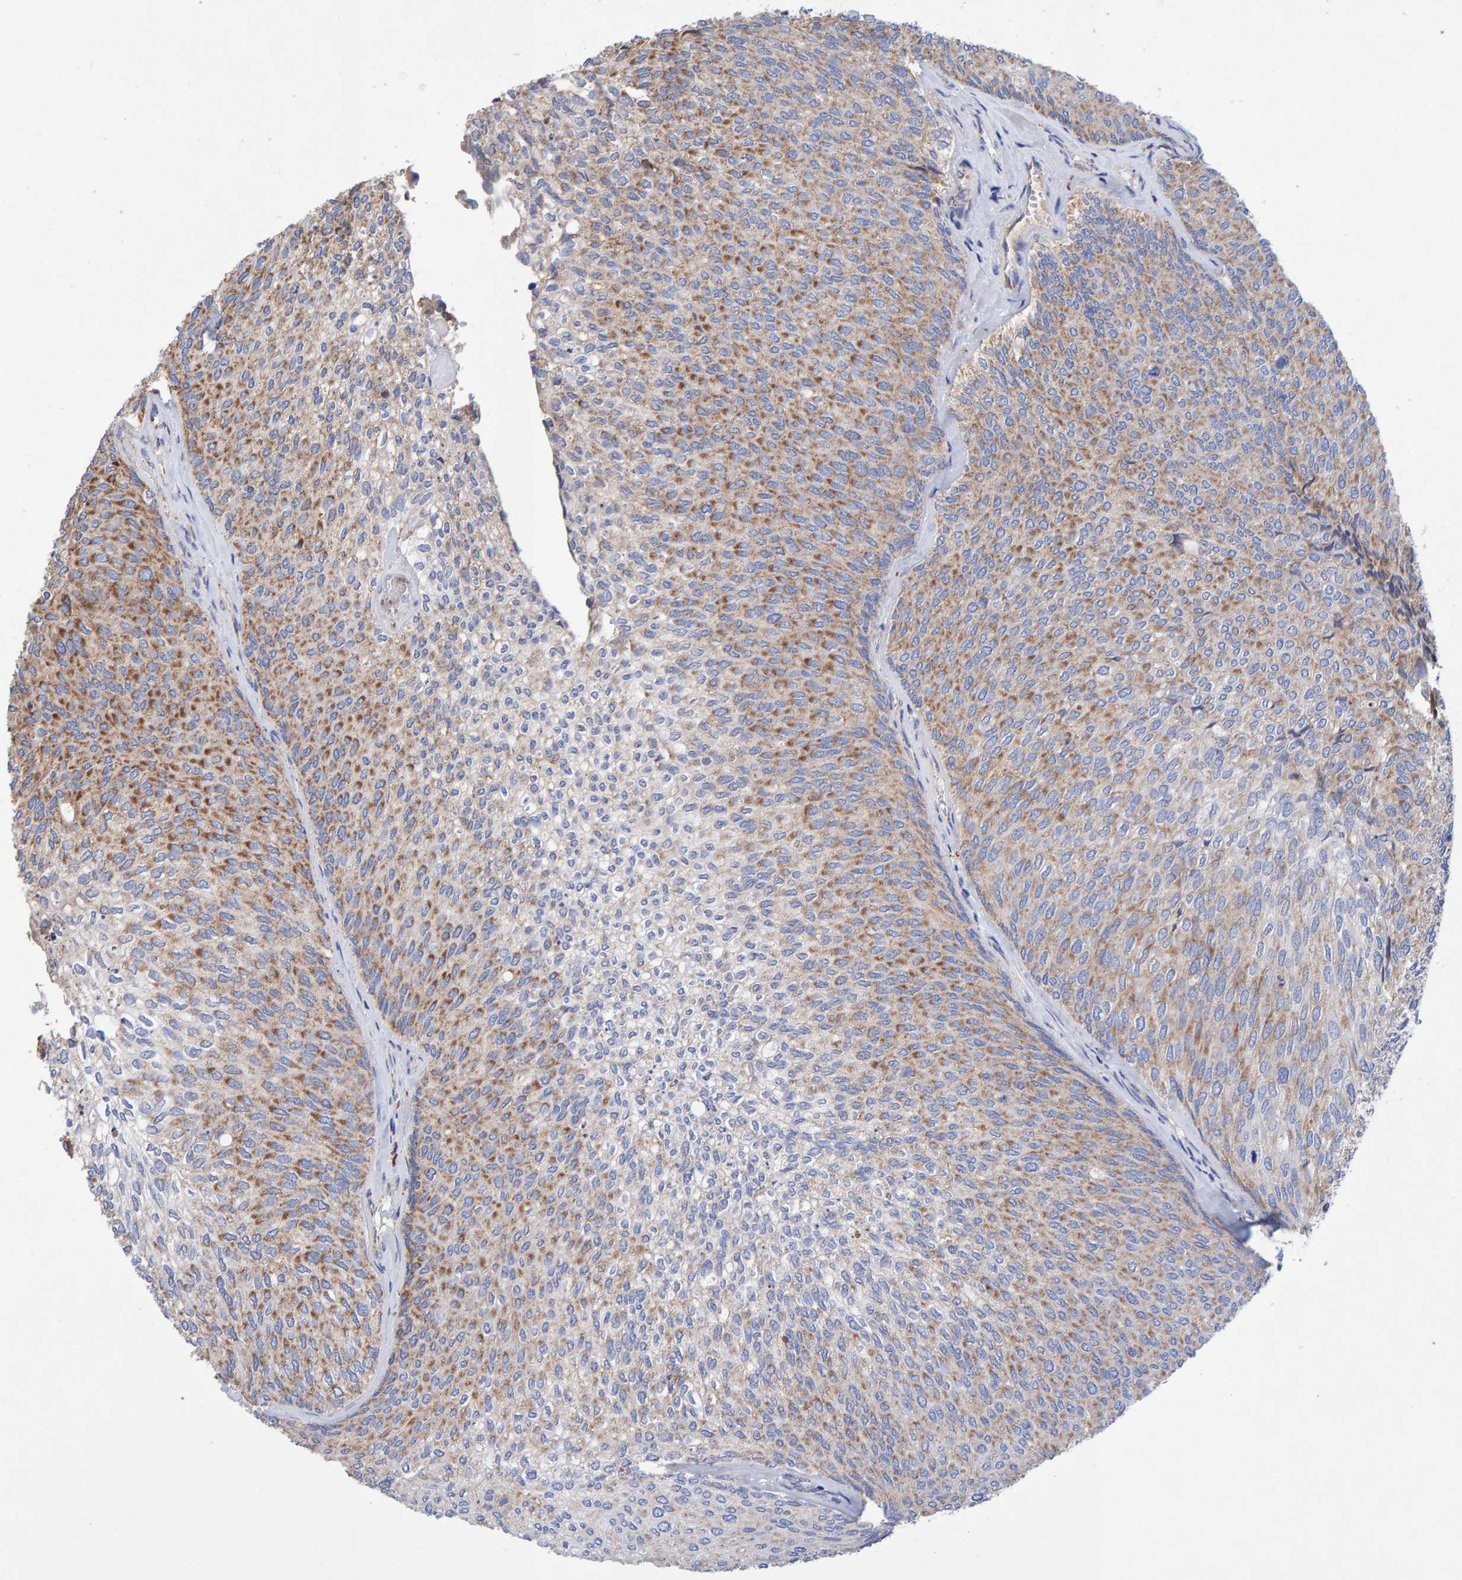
{"staining": {"intensity": "moderate", "quantity": "25%-75%", "location": "cytoplasmic/membranous"}, "tissue": "urothelial cancer", "cell_type": "Tumor cells", "image_type": "cancer", "snomed": [{"axis": "morphology", "description": "Urothelial carcinoma, Low grade"}, {"axis": "topography", "description": "Urinary bladder"}], "caption": "Immunohistochemical staining of urothelial cancer demonstrates medium levels of moderate cytoplasmic/membranous protein expression in approximately 25%-75% of tumor cells.", "gene": "EFR3A", "patient": {"sex": "female", "age": 79}}